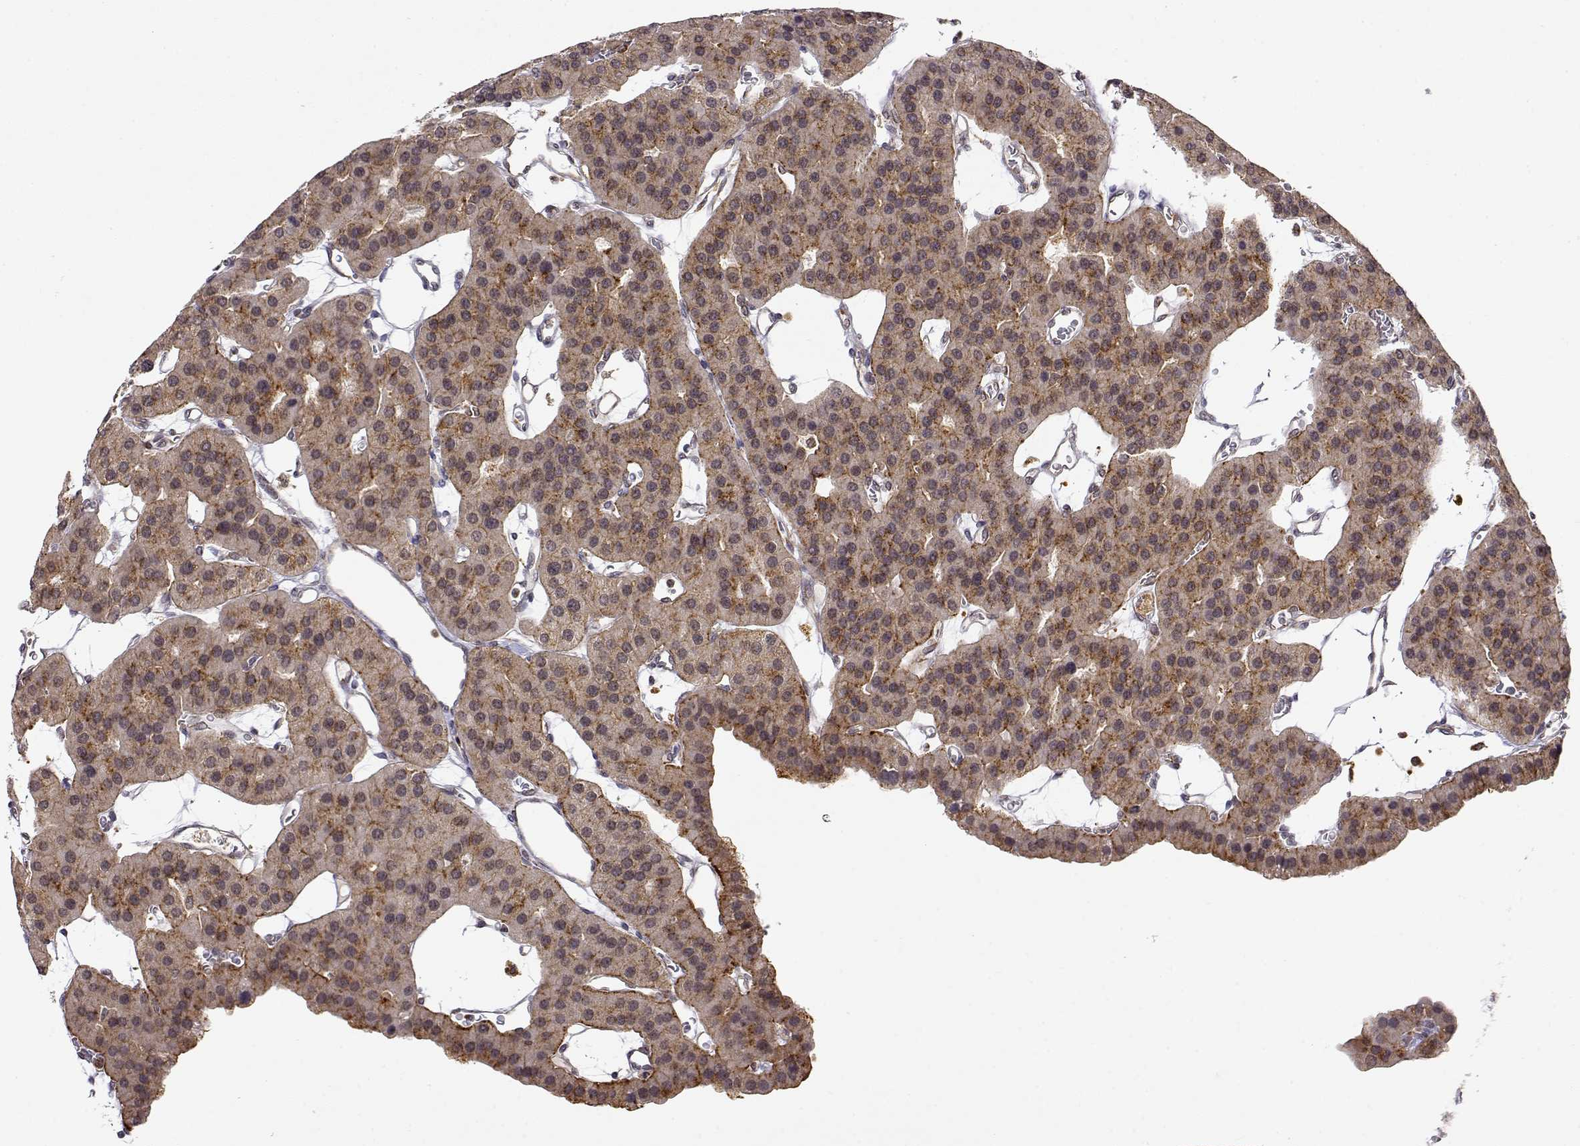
{"staining": {"intensity": "moderate", "quantity": ">75%", "location": "cytoplasmic/membranous"}, "tissue": "parathyroid gland", "cell_type": "Glandular cells", "image_type": "normal", "snomed": [{"axis": "morphology", "description": "Normal tissue, NOS"}, {"axis": "morphology", "description": "Adenoma, NOS"}, {"axis": "topography", "description": "Parathyroid gland"}], "caption": "A brown stain labels moderate cytoplasmic/membranous staining of a protein in glandular cells of unremarkable human parathyroid gland.", "gene": "RNF13", "patient": {"sex": "female", "age": 86}}